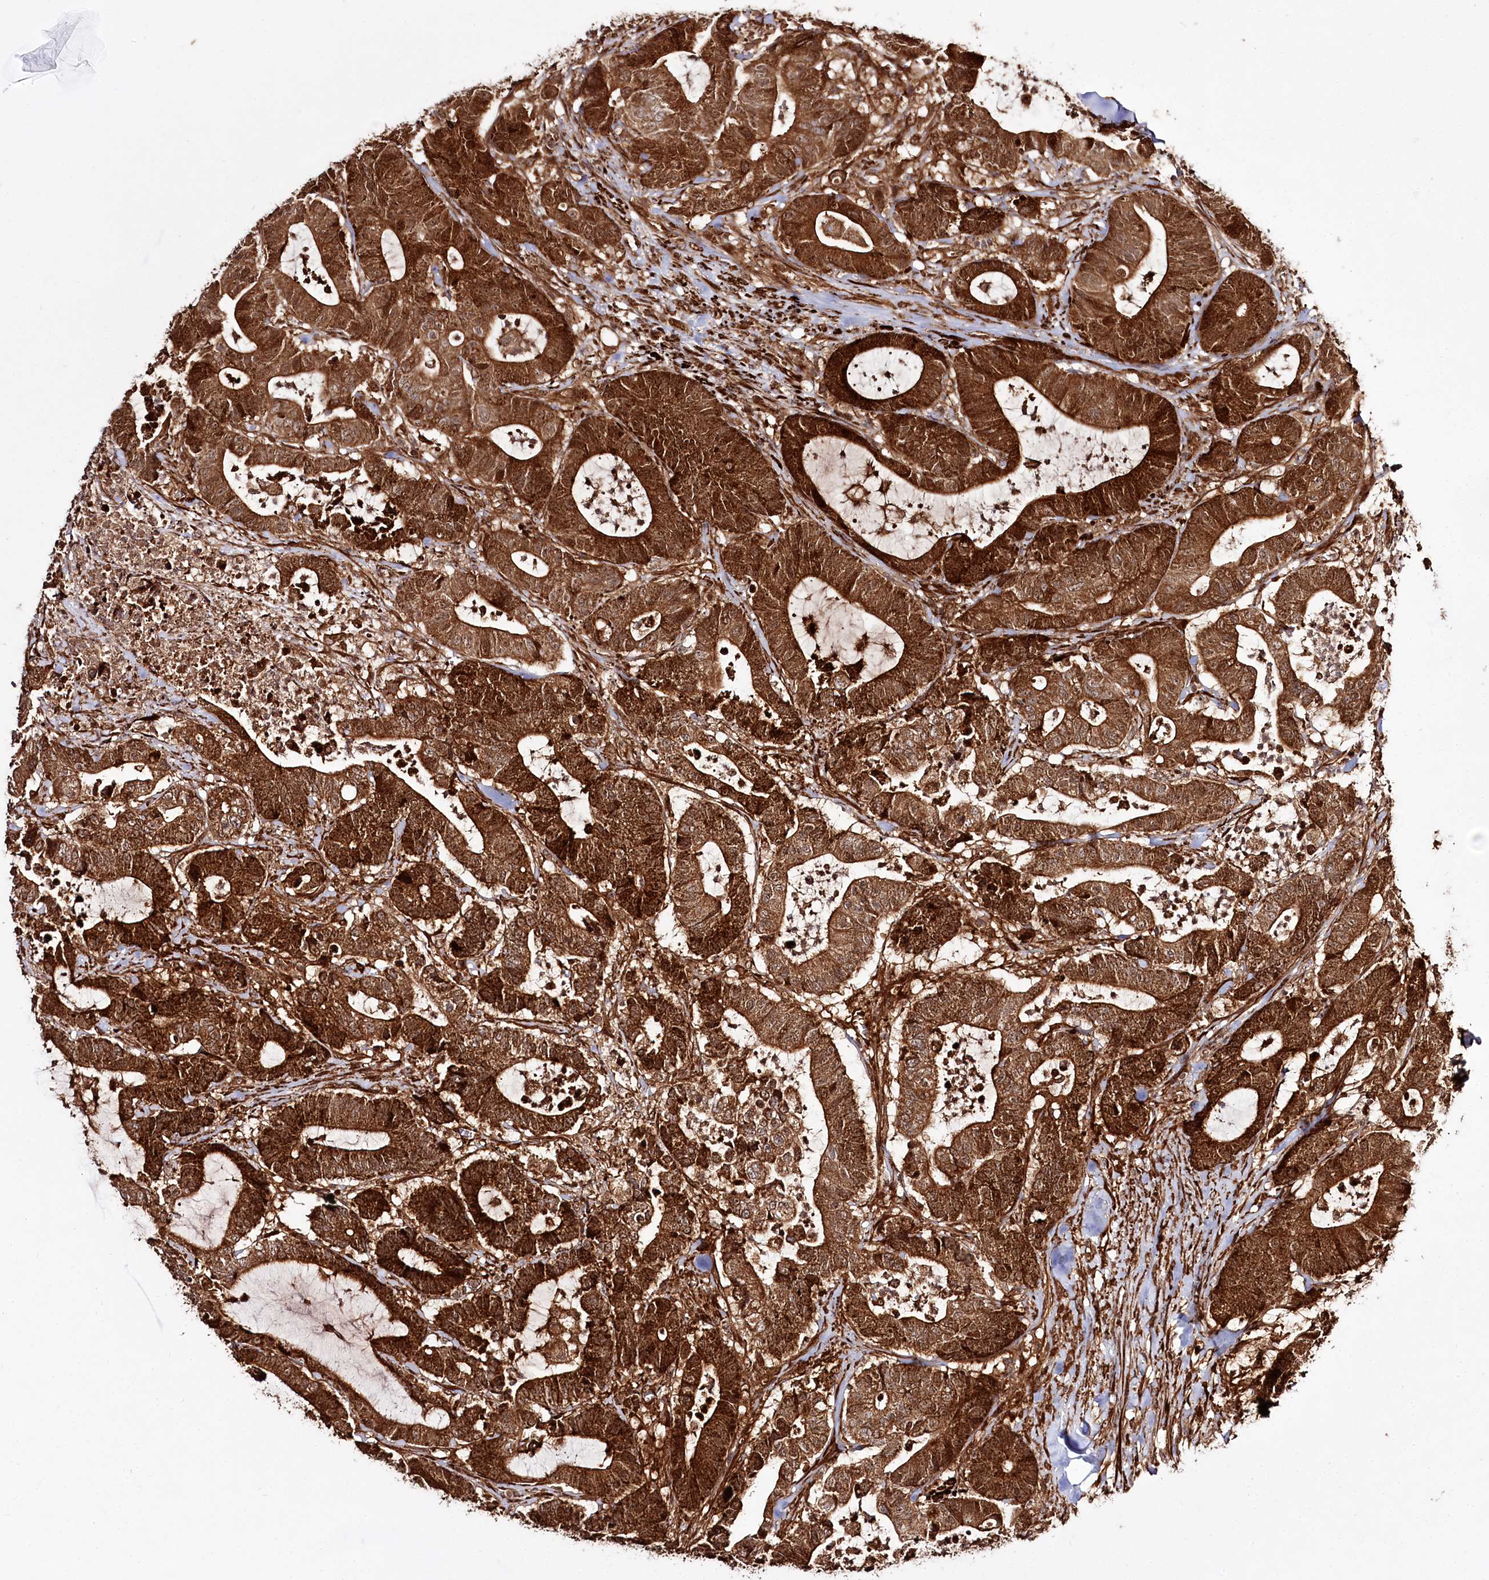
{"staining": {"intensity": "strong", "quantity": ">75%", "location": "cytoplasmic/membranous"}, "tissue": "colorectal cancer", "cell_type": "Tumor cells", "image_type": "cancer", "snomed": [{"axis": "morphology", "description": "Adenocarcinoma, NOS"}, {"axis": "topography", "description": "Colon"}], "caption": "DAB (3,3'-diaminobenzidine) immunohistochemical staining of adenocarcinoma (colorectal) shows strong cytoplasmic/membranous protein positivity in approximately >75% of tumor cells. (DAB IHC, brown staining for protein, blue staining for nuclei).", "gene": "REXO2", "patient": {"sex": "female", "age": 84}}